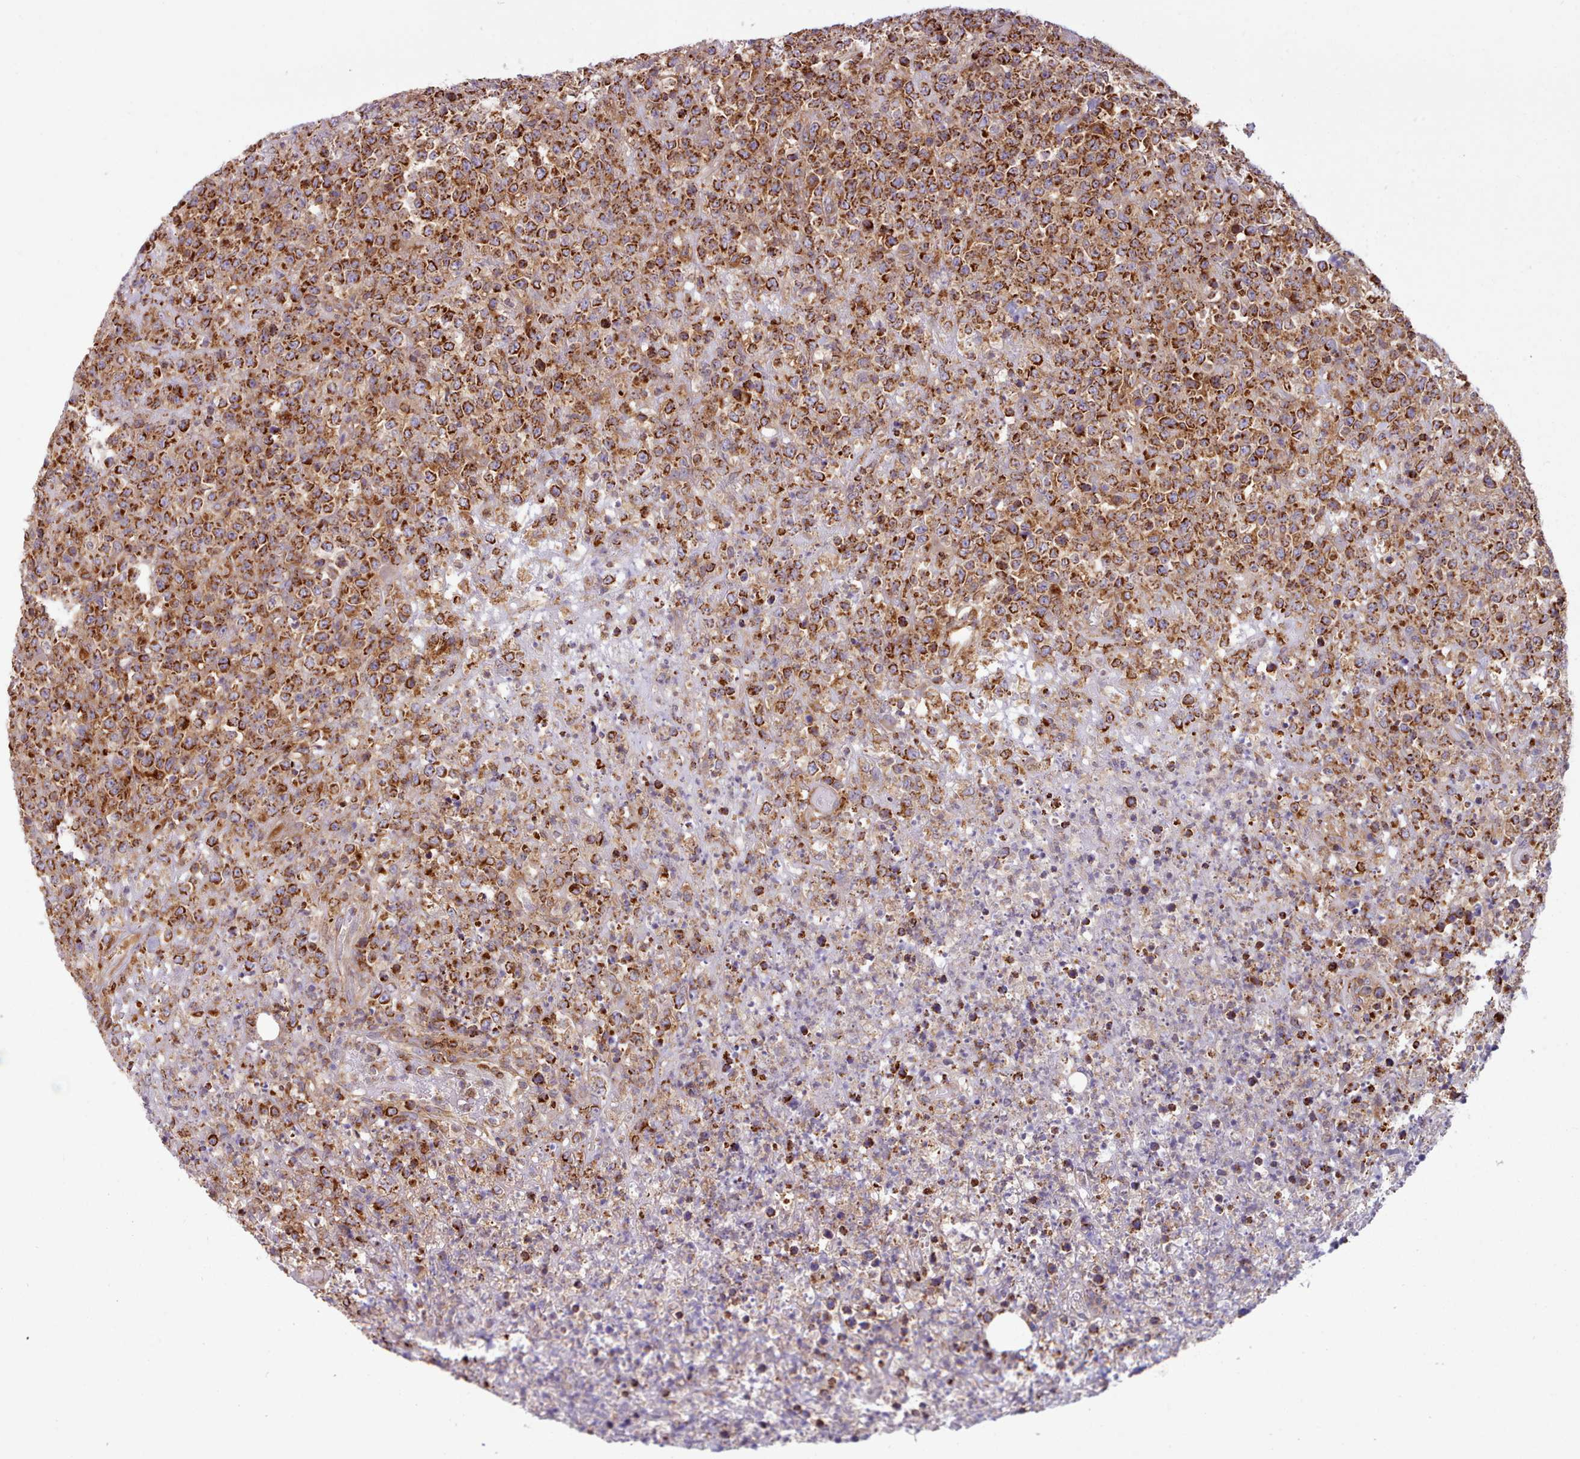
{"staining": {"intensity": "strong", "quantity": ">75%", "location": "cytoplasmic/membranous"}, "tissue": "lymphoma", "cell_type": "Tumor cells", "image_type": "cancer", "snomed": [{"axis": "morphology", "description": "Malignant lymphoma, non-Hodgkin's type, High grade"}, {"axis": "topography", "description": "Colon"}], "caption": "High-magnification brightfield microscopy of high-grade malignant lymphoma, non-Hodgkin's type stained with DAB (brown) and counterstained with hematoxylin (blue). tumor cells exhibit strong cytoplasmic/membranous staining is identified in approximately>75% of cells.", "gene": "CRYBG1", "patient": {"sex": "female", "age": 53}}